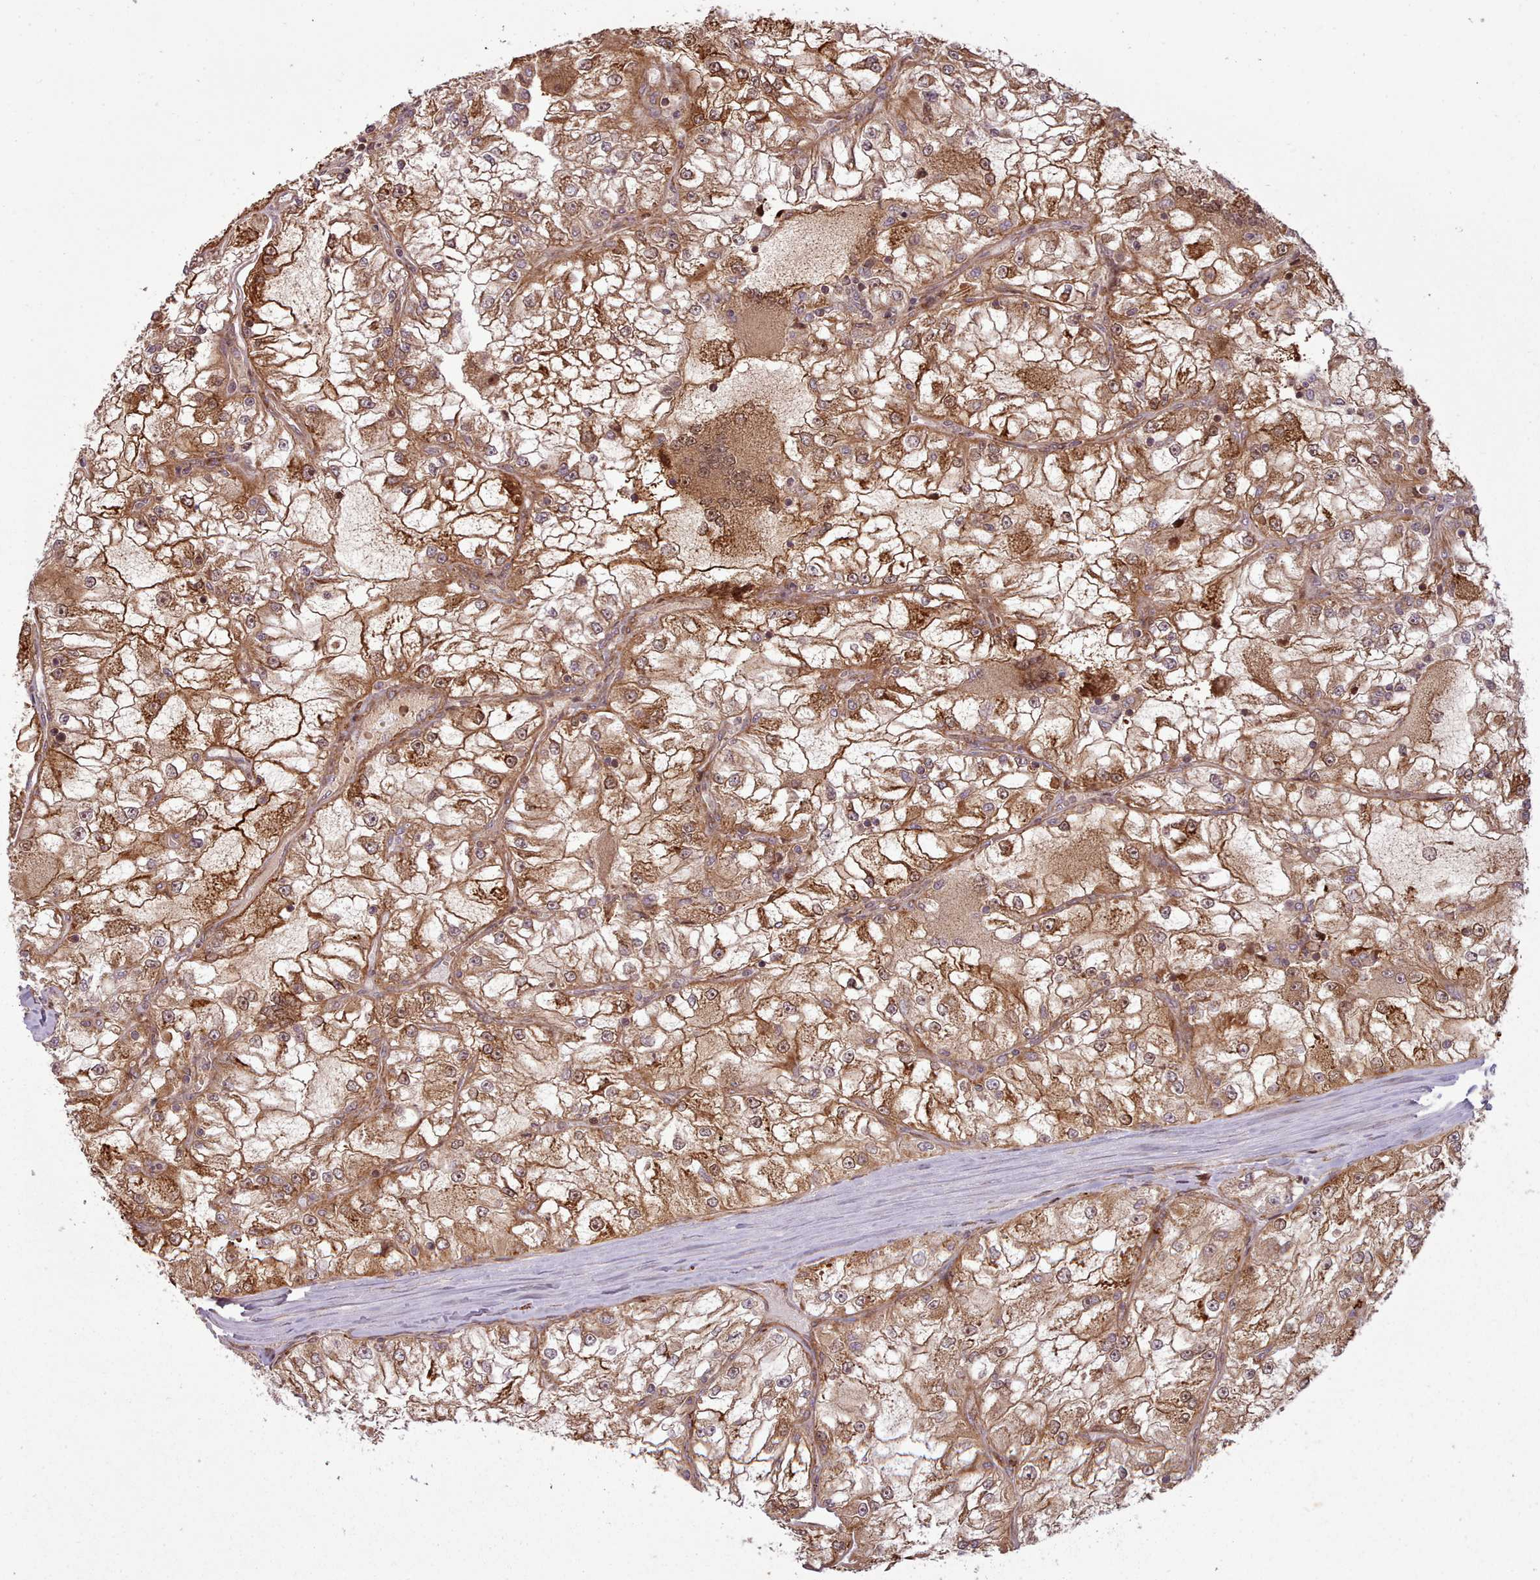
{"staining": {"intensity": "moderate", "quantity": ">75%", "location": "cytoplasmic/membranous,nuclear"}, "tissue": "renal cancer", "cell_type": "Tumor cells", "image_type": "cancer", "snomed": [{"axis": "morphology", "description": "Adenocarcinoma, NOS"}, {"axis": "topography", "description": "Kidney"}], "caption": "A medium amount of moderate cytoplasmic/membranous and nuclear expression is seen in approximately >75% of tumor cells in renal cancer (adenocarcinoma) tissue. (DAB (3,3'-diaminobenzidine) = brown stain, brightfield microscopy at high magnification).", "gene": "NLRP7", "patient": {"sex": "female", "age": 72}}